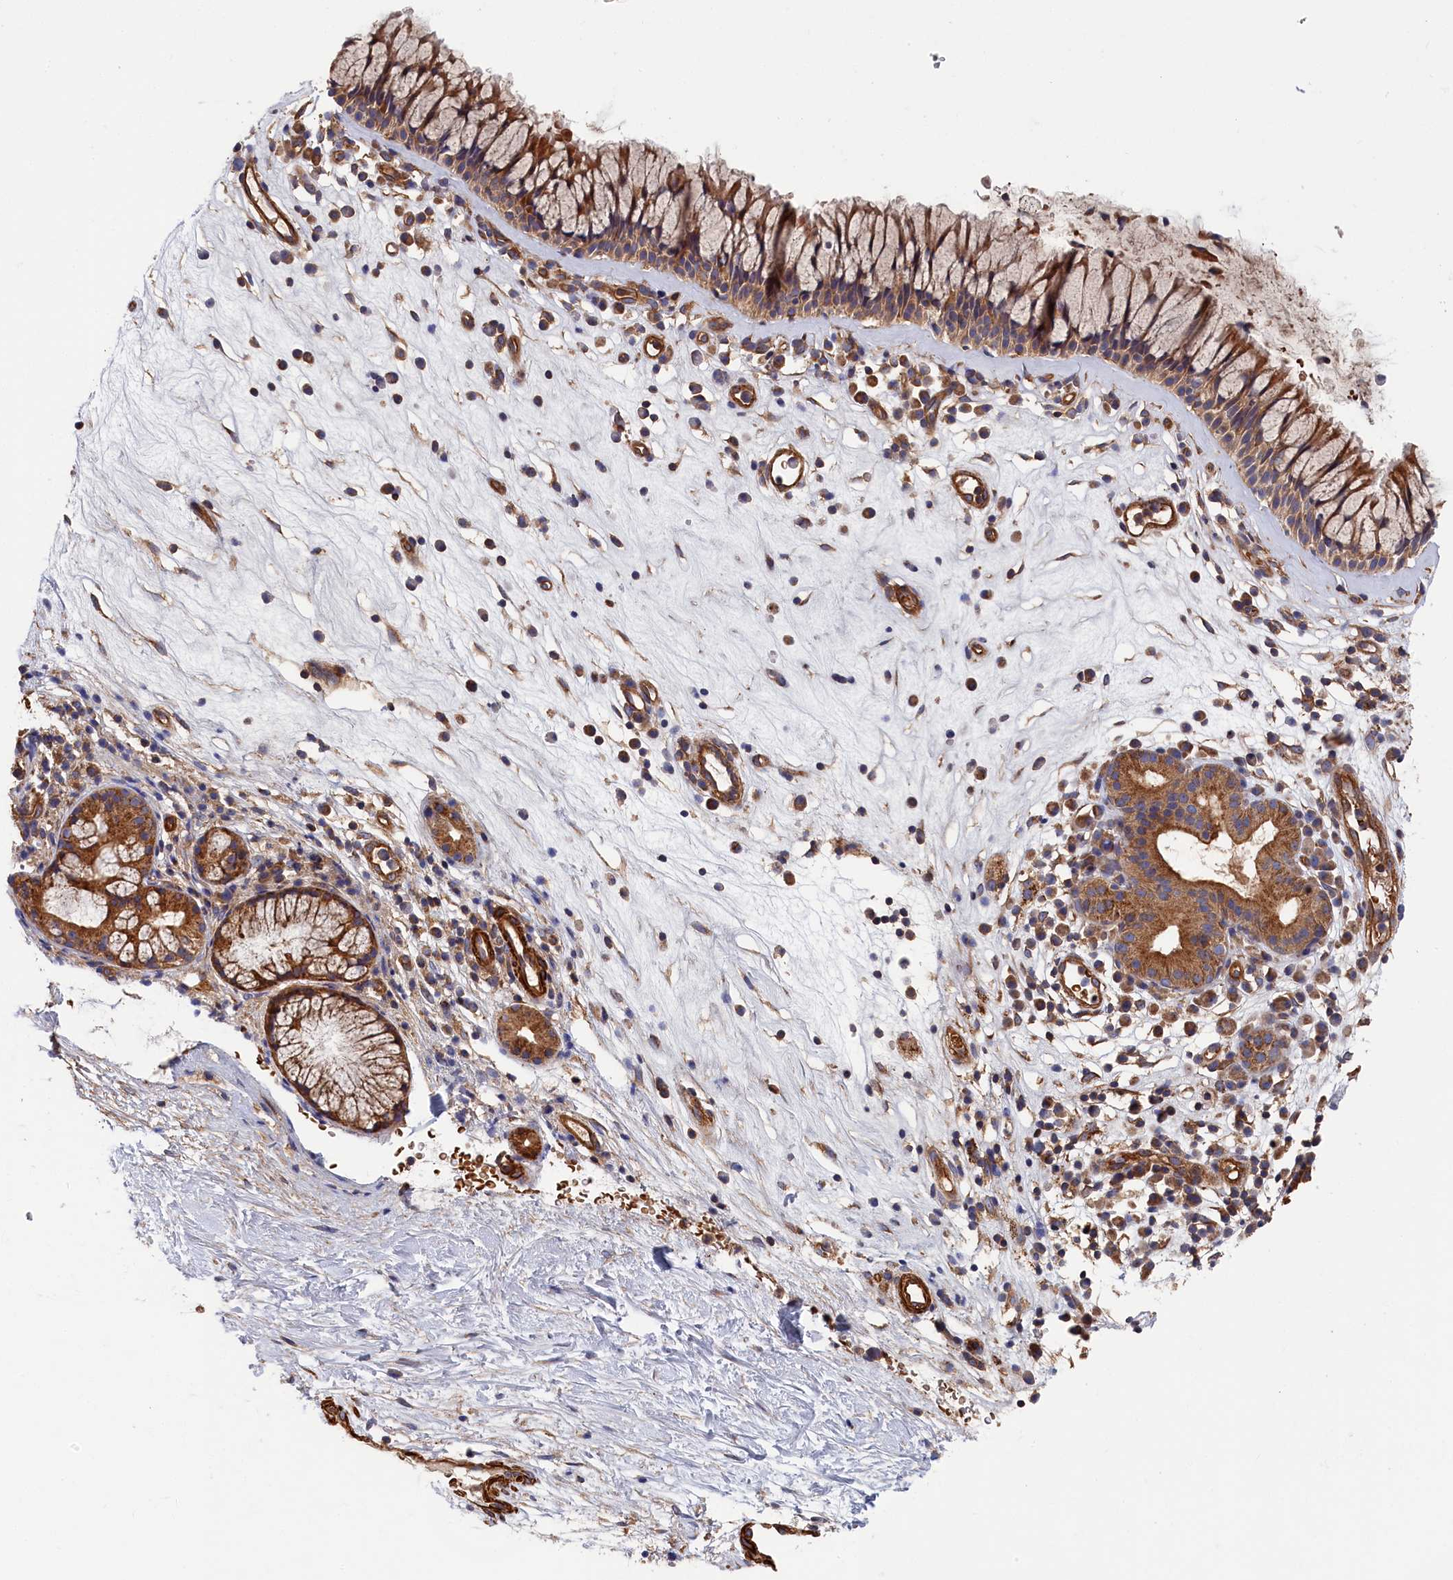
{"staining": {"intensity": "moderate", "quantity": ">75%", "location": "cytoplasmic/membranous"}, "tissue": "nasopharynx", "cell_type": "Respiratory epithelial cells", "image_type": "normal", "snomed": [{"axis": "morphology", "description": "Normal tissue, NOS"}, {"axis": "morphology", "description": "Inflammation, NOS"}, {"axis": "morphology", "description": "Malignant melanoma, Metastatic site"}, {"axis": "topography", "description": "Nasopharynx"}], "caption": "IHC (DAB) staining of normal human nasopharynx exhibits moderate cytoplasmic/membranous protein staining in about >75% of respiratory epithelial cells. The protein of interest is shown in brown color, while the nuclei are stained blue.", "gene": "LDHD", "patient": {"sex": "male", "age": 70}}